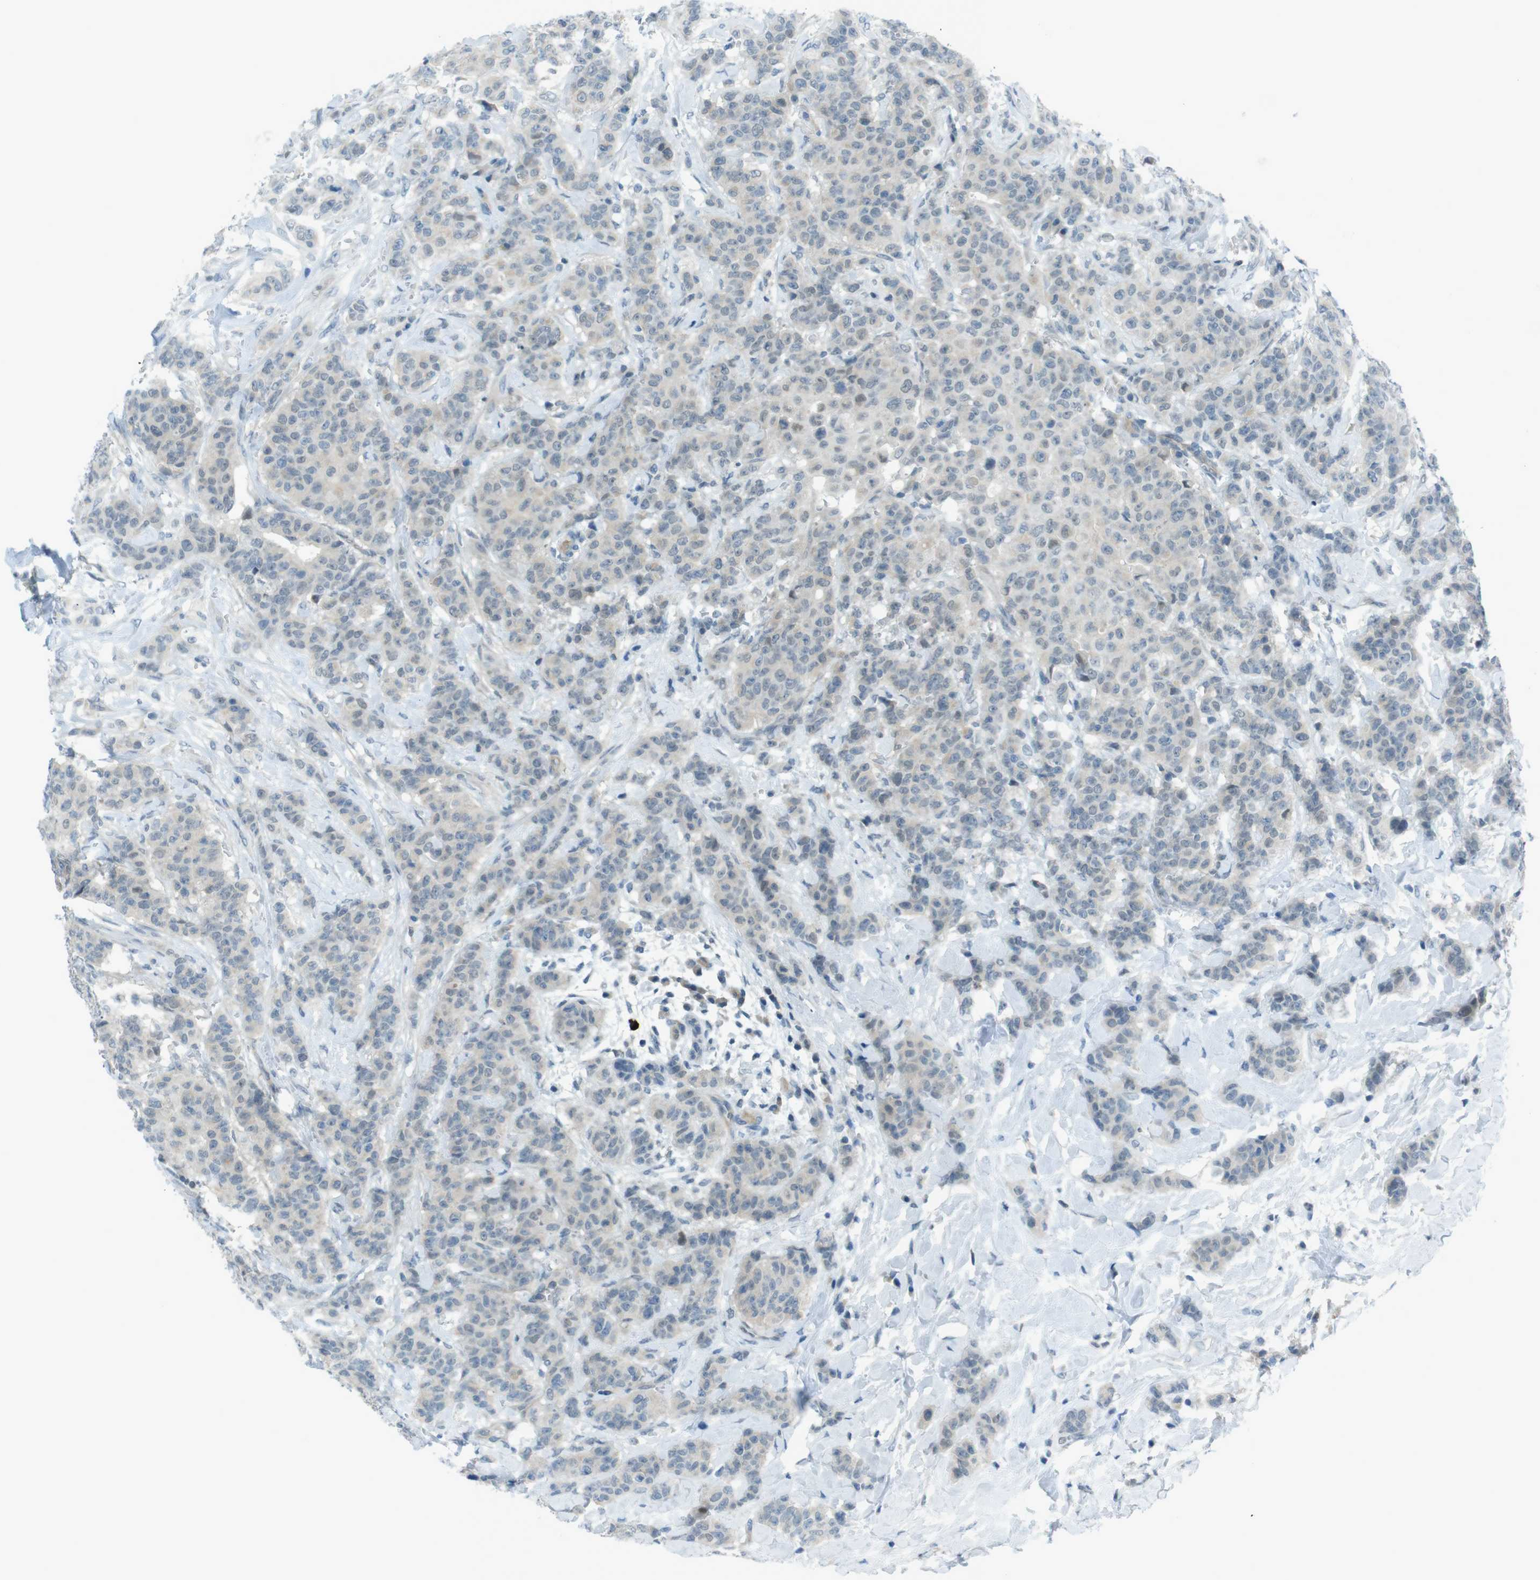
{"staining": {"intensity": "negative", "quantity": "none", "location": "none"}, "tissue": "breast cancer", "cell_type": "Tumor cells", "image_type": "cancer", "snomed": [{"axis": "morphology", "description": "Normal tissue, NOS"}, {"axis": "morphology", "description": "Duct carcinoma"}, {"axis": "topography", "description": "Breast"}], "caption": "Immunohistochemistry (IHC) micrograph of neoplastic tissue: invasive ductal carcinoma (breast) stained with DAB (3,3'-diaminobenzidine) displays no significant protein staining in tumor cells.", "gene": "ZDHHC20", "patient": {"sex": "female", "age": 40}}